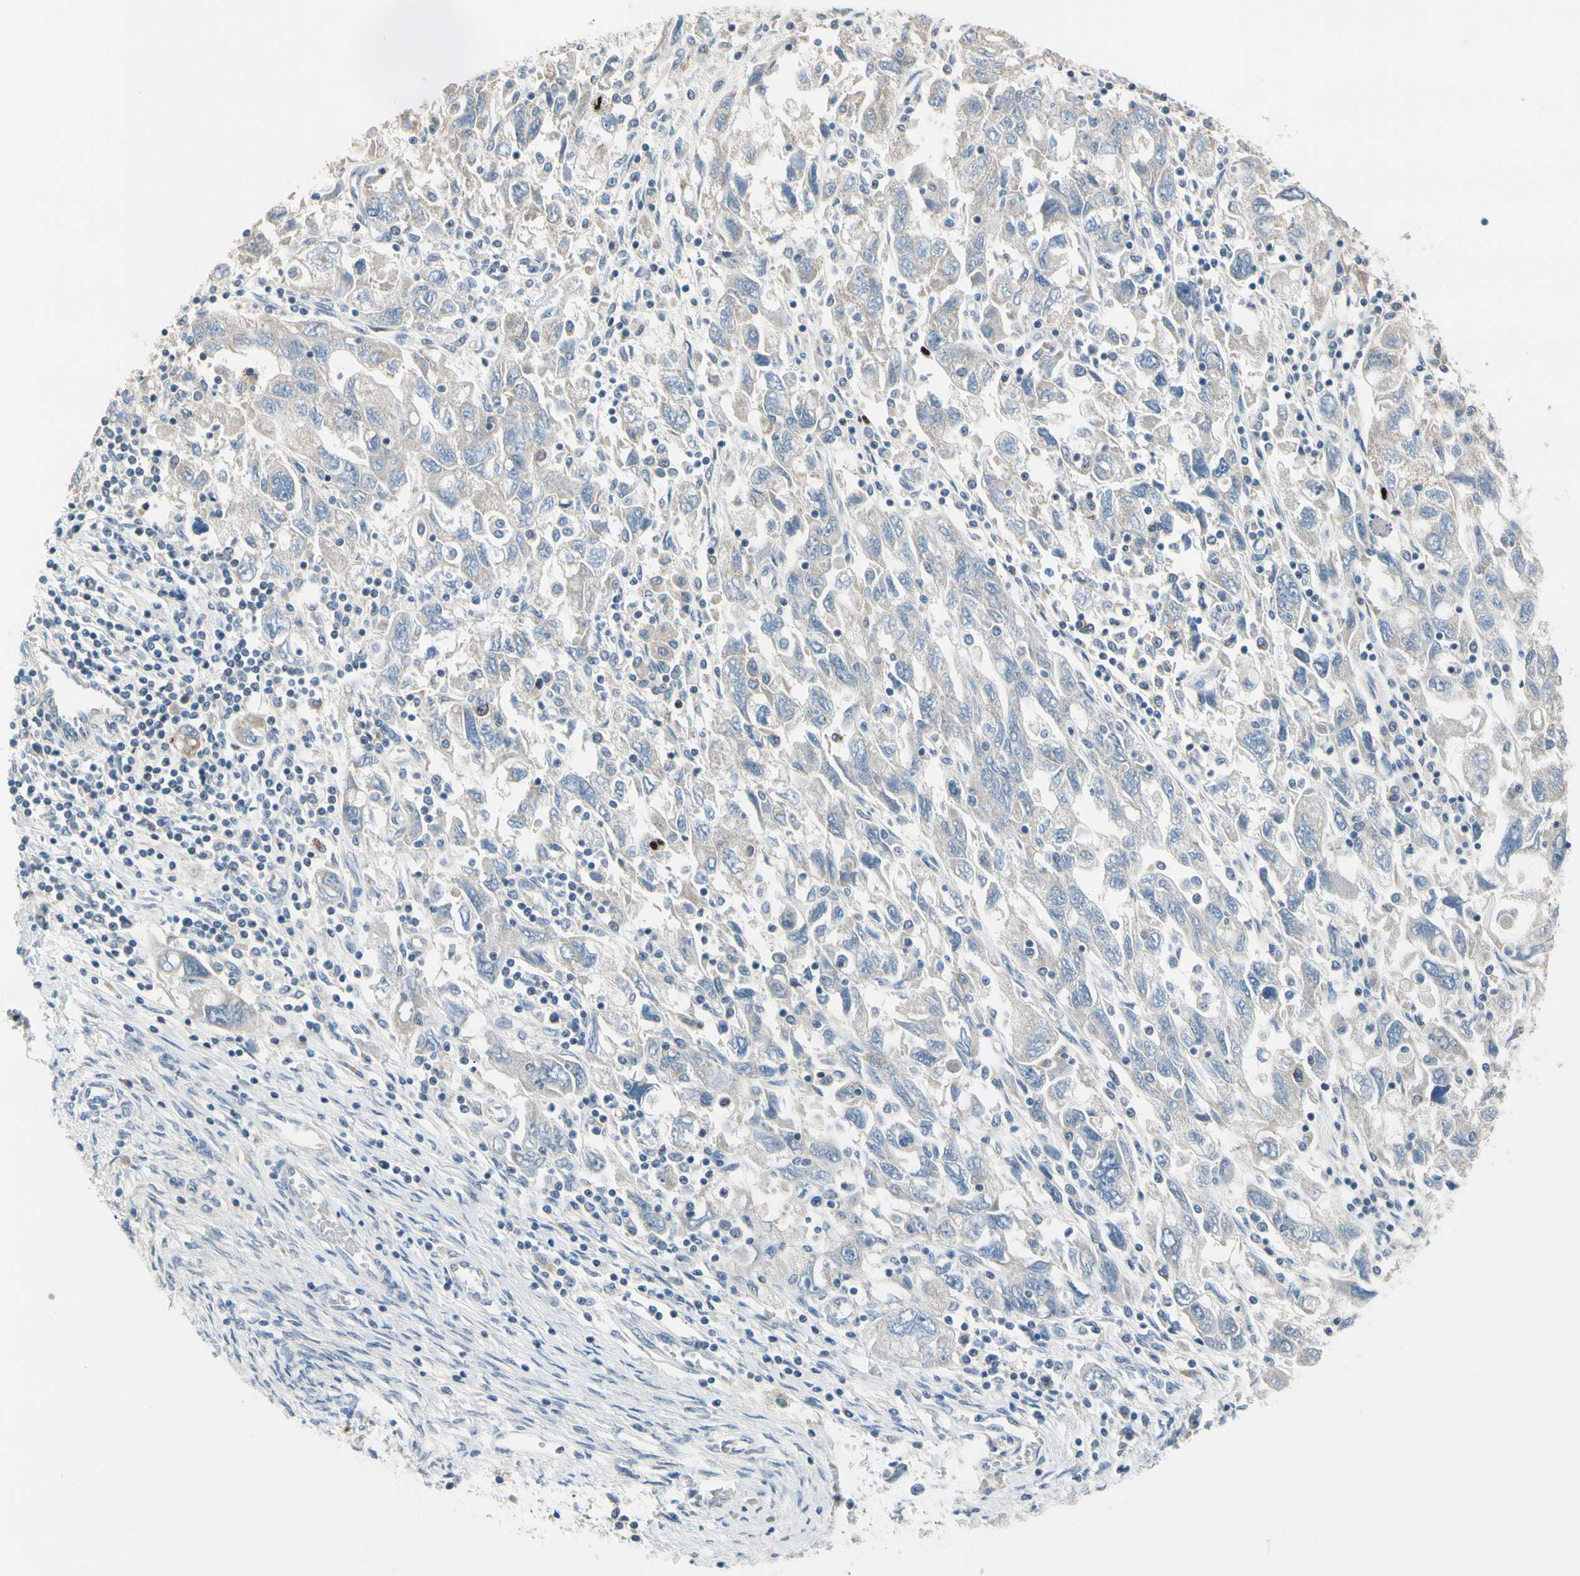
{"staining": {"intensity": "negative", "quantity": "none", "location": "none"}, "tissue": "ovarian cancer", "cell_type": "Tumor cells", "image_type": "cancer", "snomed": [{"axis": "morphology", "description": "Carcinoma, NOS"}, {"axis": "morphology", "description": "Cystadenocarcinoma, serous, NOS"}, {"axis": "topography", "description": "Ovary"}], "caption": "Ovarian cancer was stained to show a protein in brown. There is no significant positivity in tumor cells. (DAB (3,3'-diaminobenzidine) immunohistochemistry (IHC) with hematoxylin counter stain).", "gene": "CKAP2", "patient": {"sex": "female", "age": 69}}